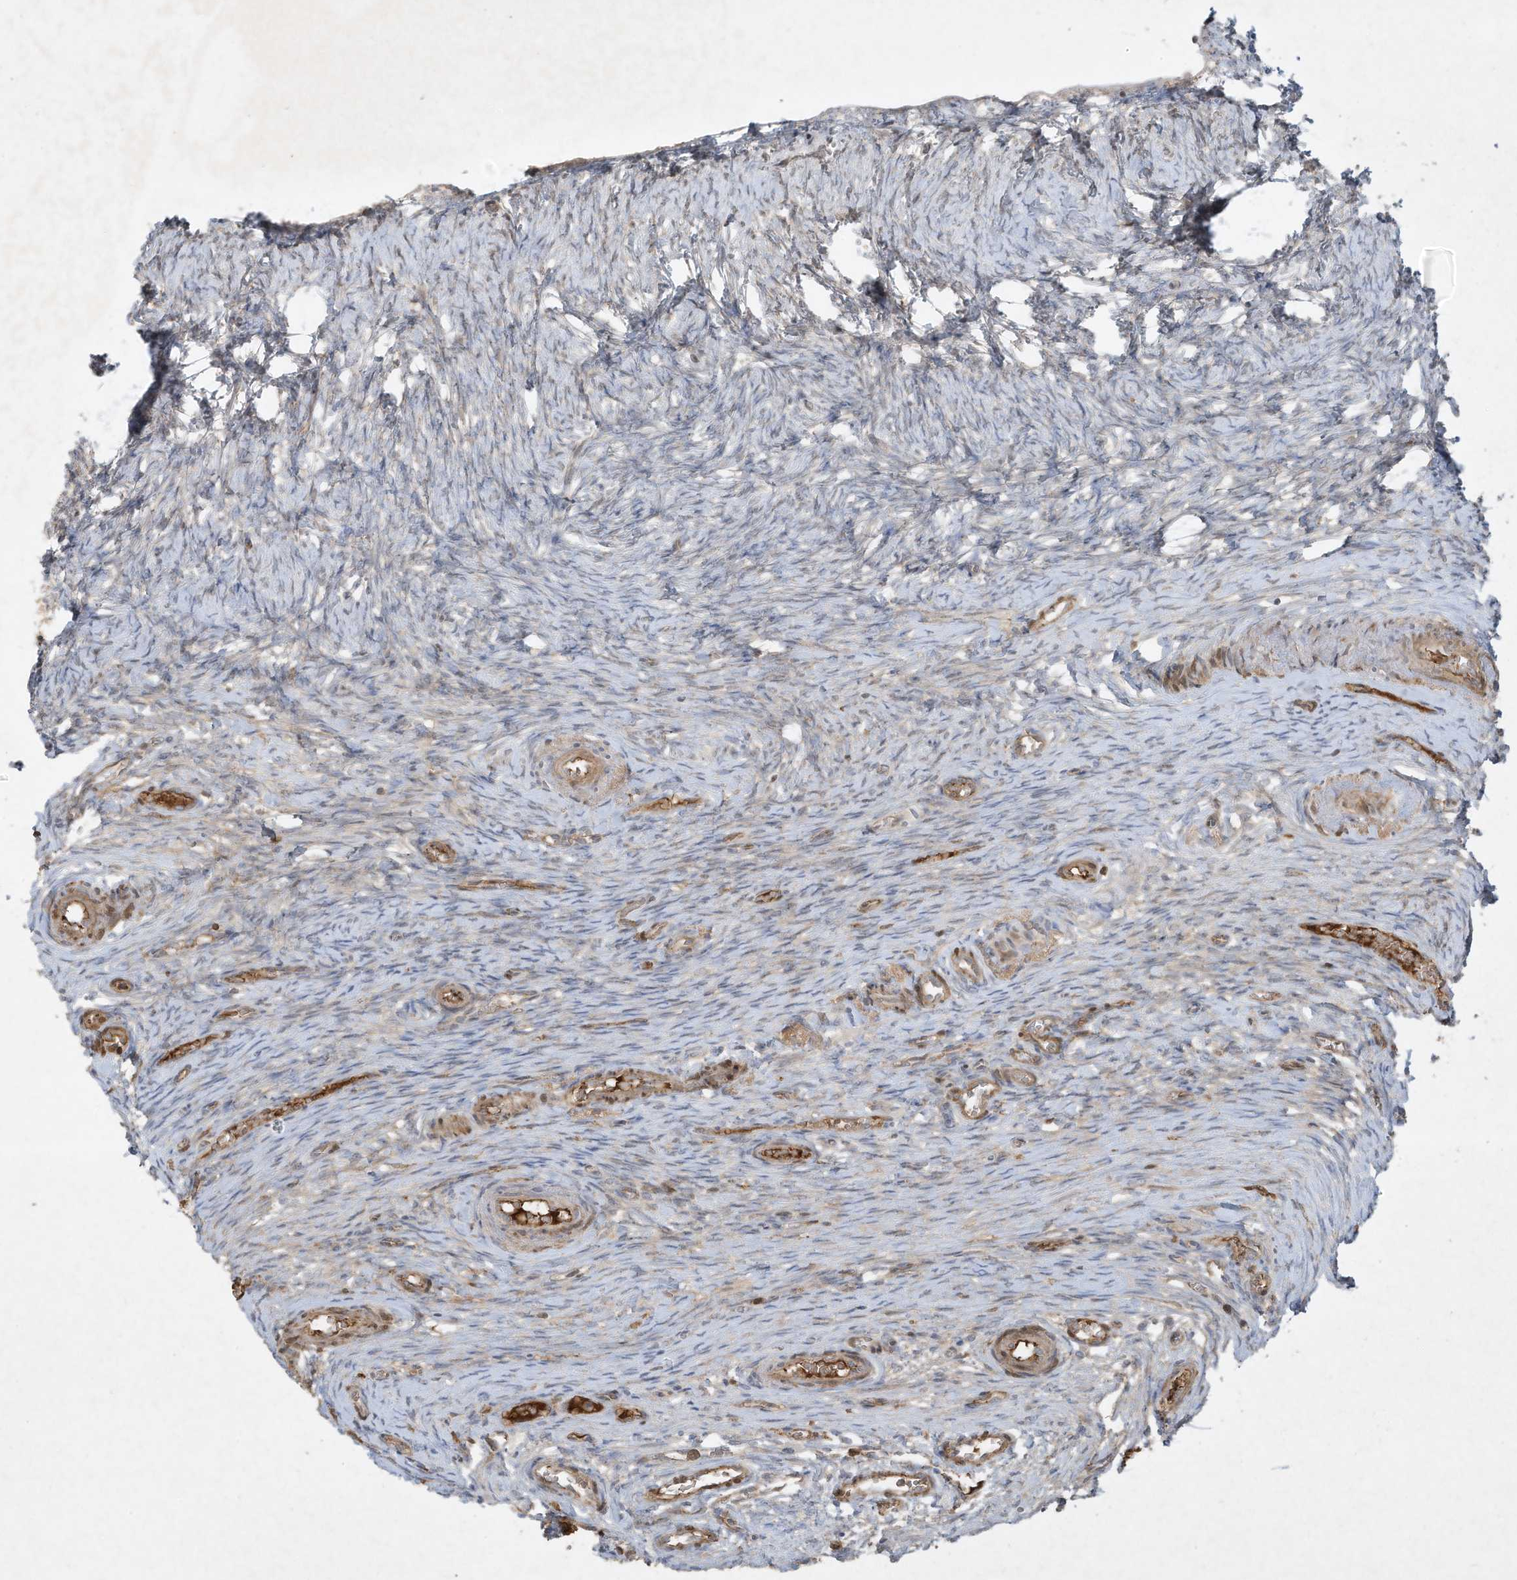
{"staining": {"intensity": "weak", "quantity": ">75%", "location": "cytoplasmic/membranous"}, "tissue": "ovary", "cell_type": "Follicle cells", "image_type": "normal", "snomed": [{"axis": "morphology", "description": "Adenocarcinoma, NOS"}, {"axis": "topography", "description": "Endometrium"}], "caption": "Immunohistochemistry image of normal ovary: ovary stained using immunohistochemistry (IHC) reveals low levels of weak protein expression localized specifically in the cytoplasmic/membranous of follicle cells, appearing as a cytoplasmic/membranous brown color.", "gene": "FETUB", "patient": {"sex": "female", "age": 32}}